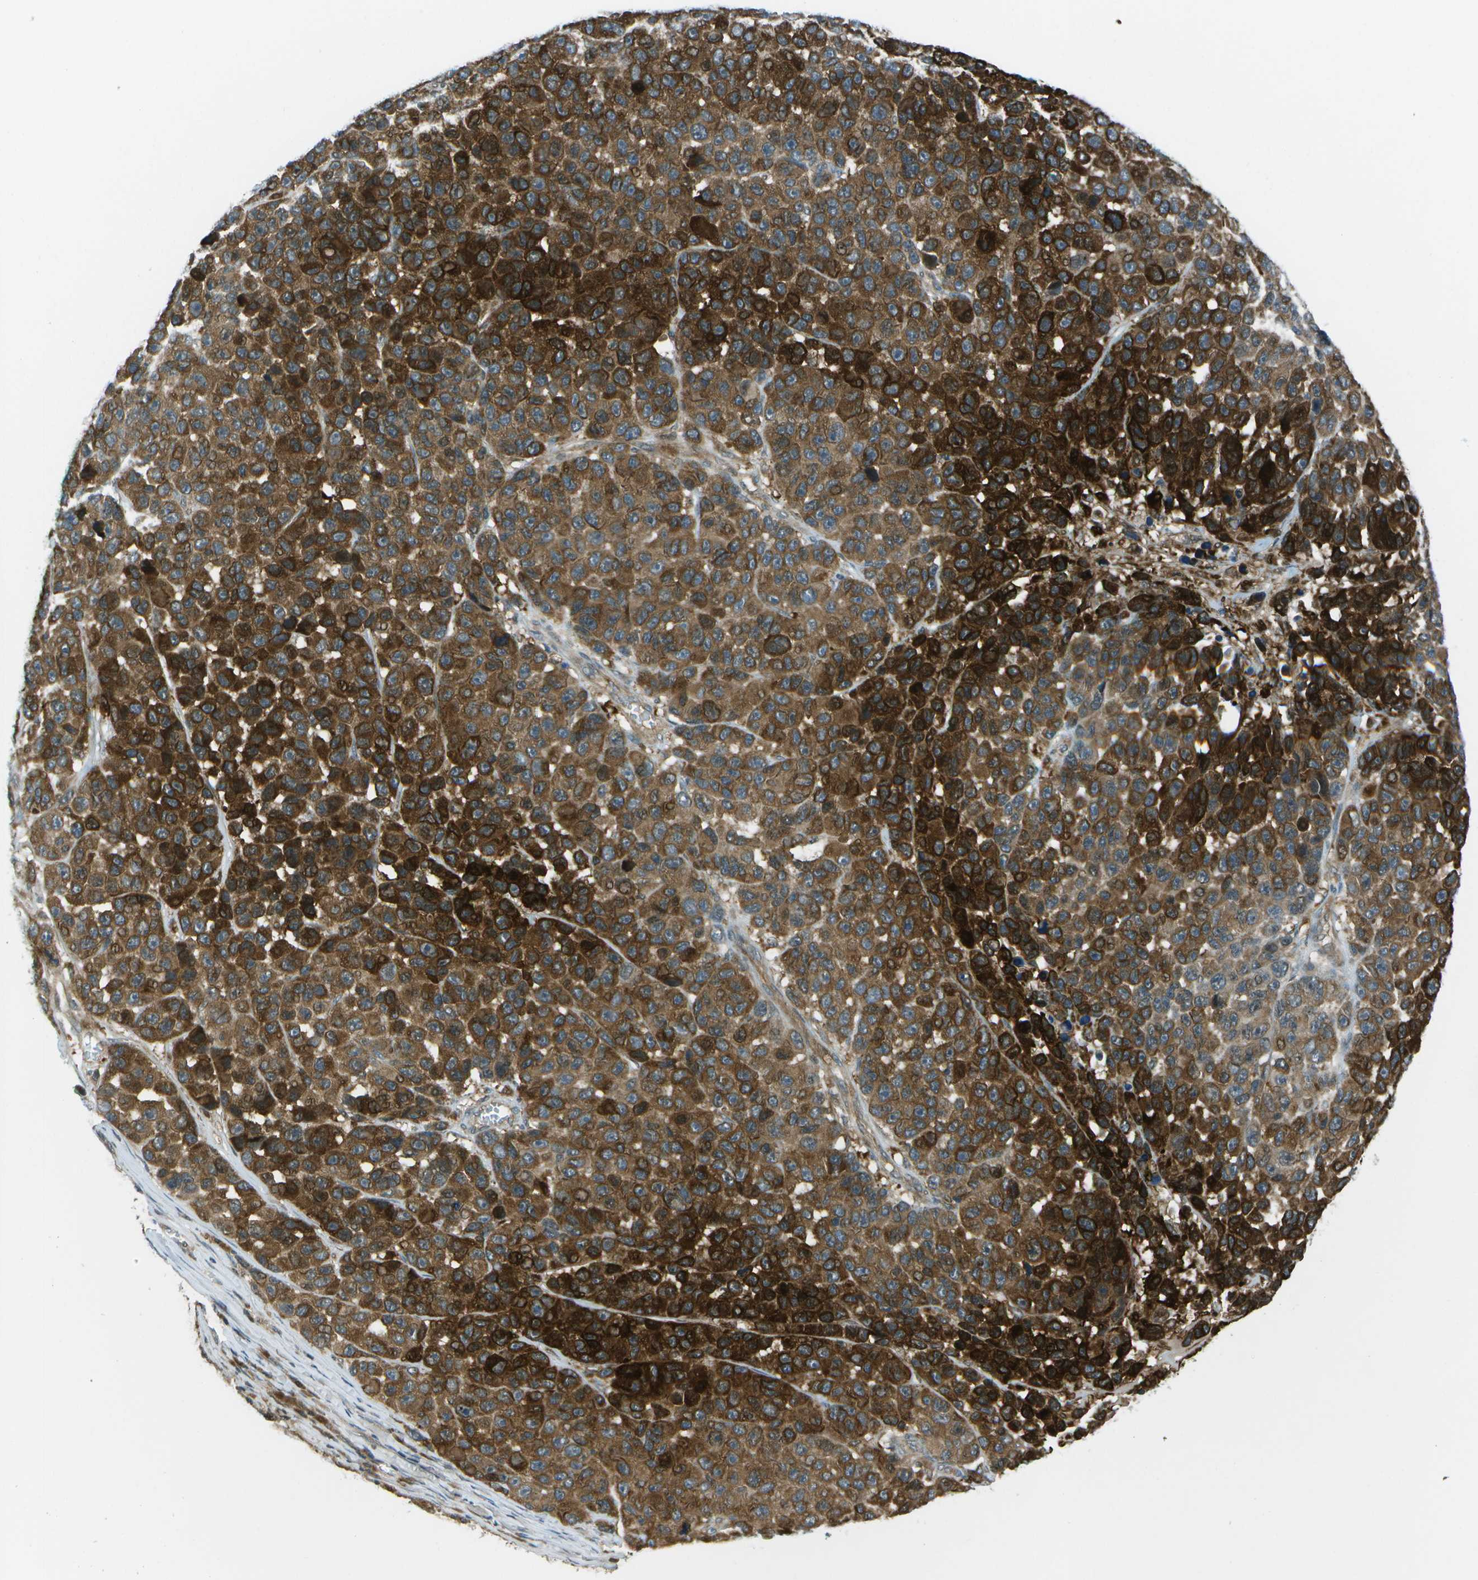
{"staining": {"intensity": "strong", "quantity": ">75%", "location": "cytoplasmic/membranous"}, "tissue": "melanoma", "cell_type": "Tumor cells", "image_type": "cancer", "snomed": [{"axis": "morphology", "description": "Malignant melanoma, NOS"}, {"axis": "topography", "description": "Skin"}], "caption": "Protein staining of melanoma tissue displays strong cytoplasmic/membranous staining in approximately >75% of tumor cells.", "gene": "TMEM19", "patient": {"sex": "male", "age": 53}}